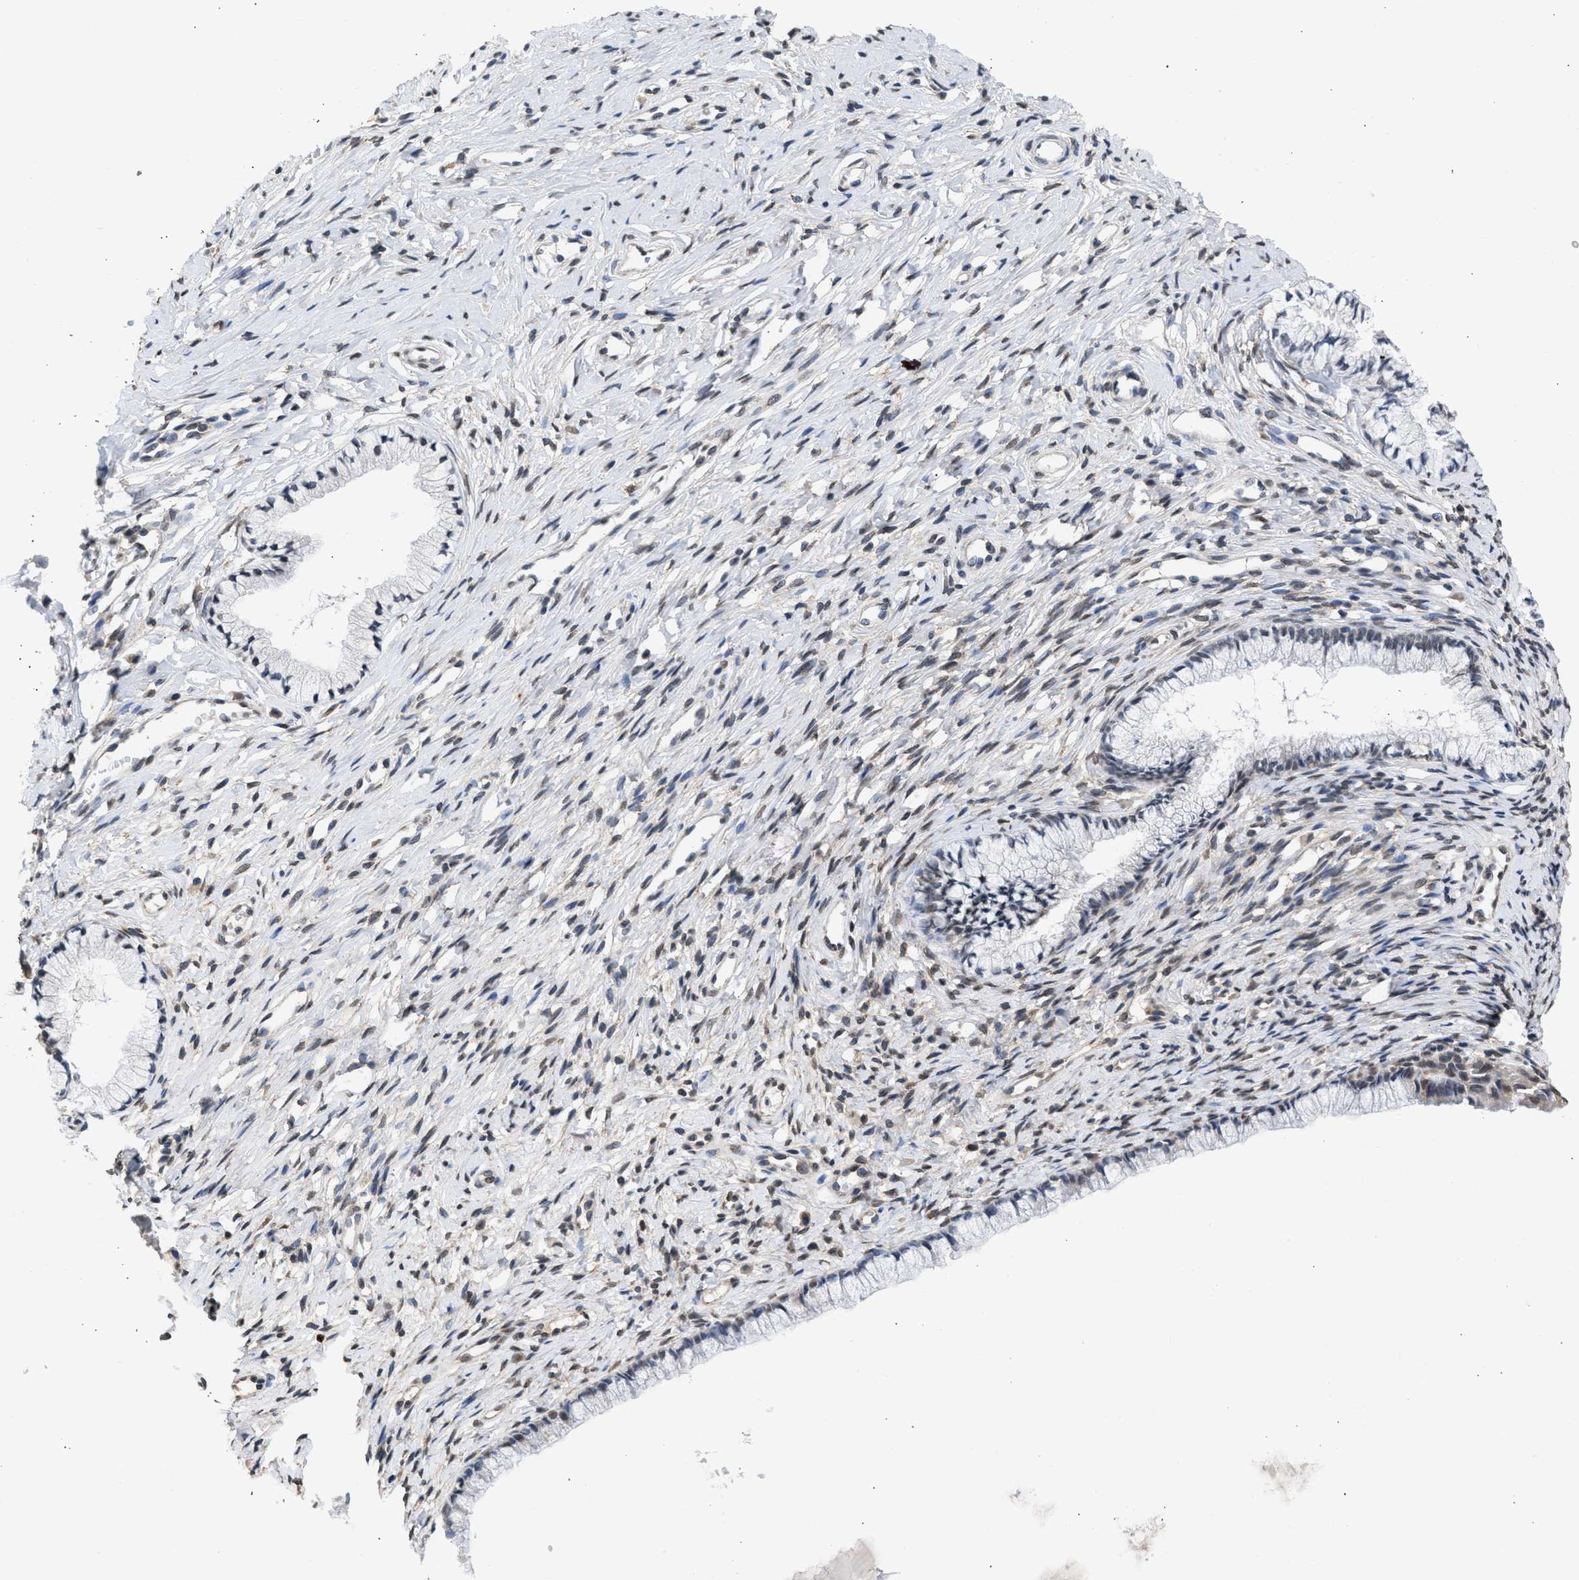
{"staining": {"intensity": "negative", "quantity": "none", "location": "none"}, "tissue": "cervix", "cell_type": "Glandular cells", "image_type": "normal", "snomed": [{"axis": "morphology", "description": "Normal tissue, NOS"}, {"axis": "topography", "description": "Cervix"}], "caption": "A photomicrograph of cervix stained for a protein displays no brown staining in glandular cells.", "gene": "NUP35", "patient": {"sex": "female", "age": 77}}